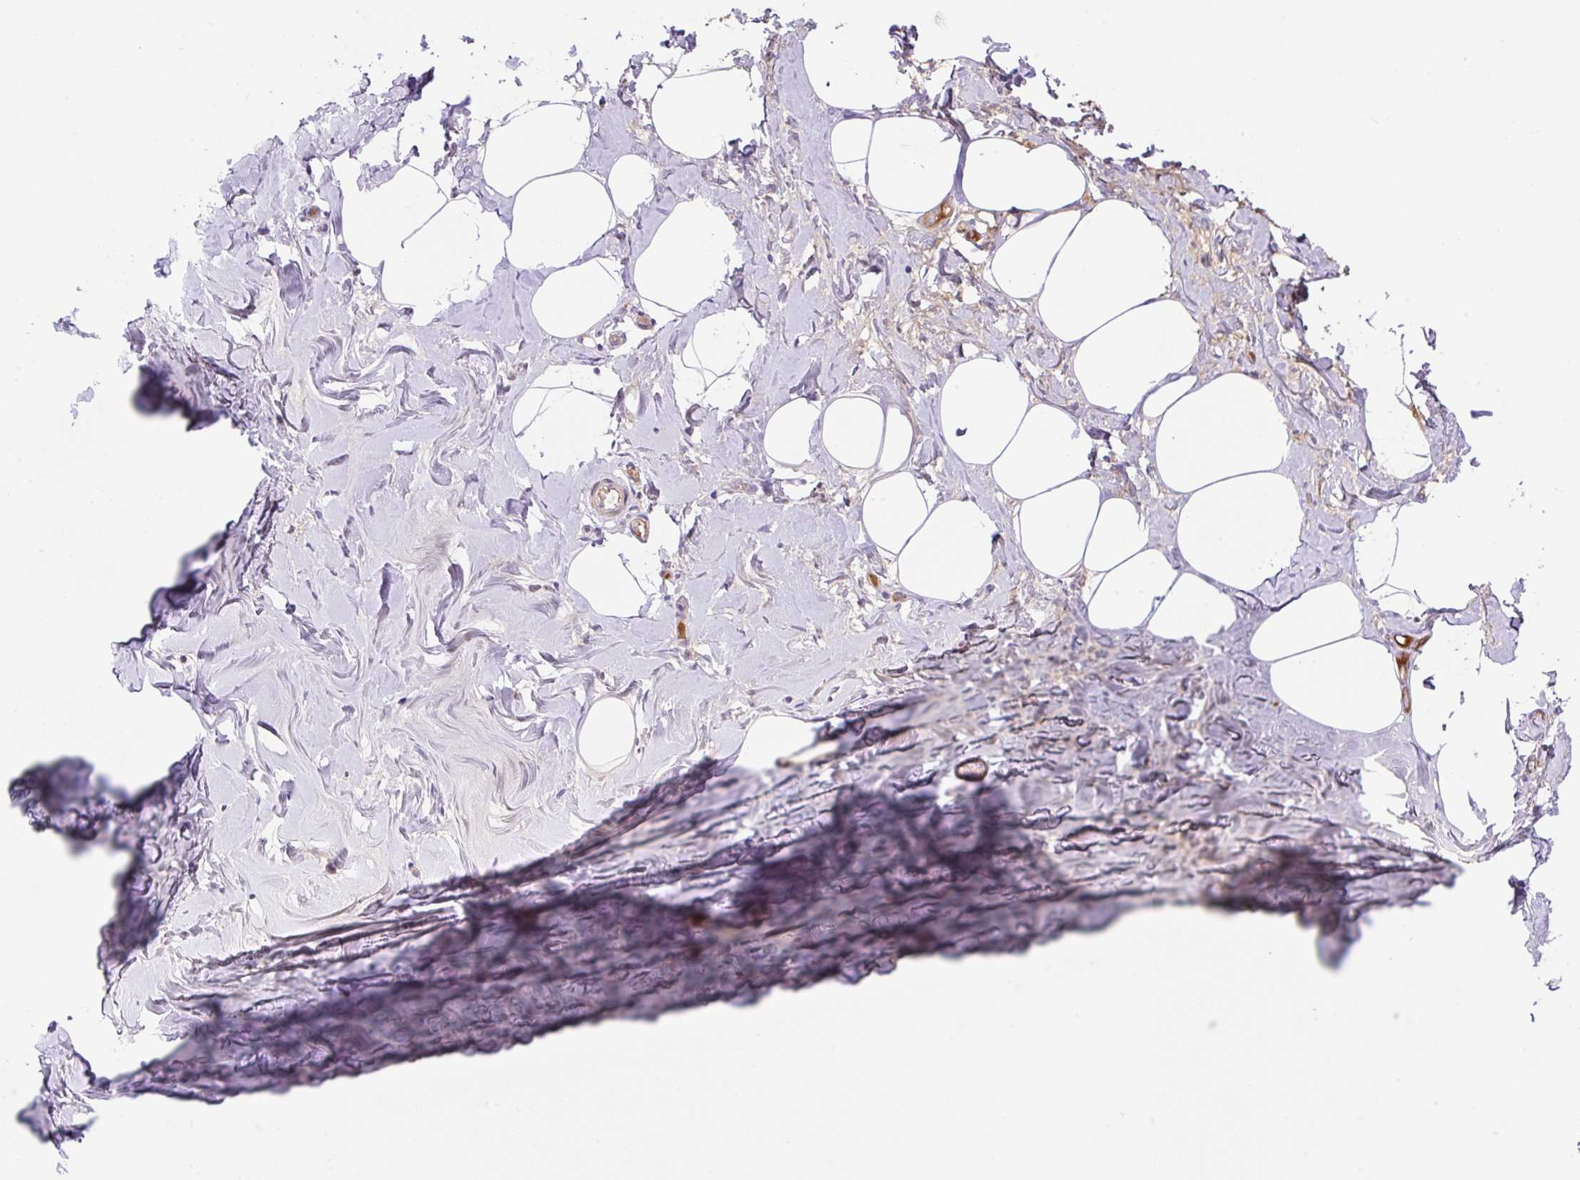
{"staining": {"intensity": "negative", "quantity": "none", "location": "none"}, "tissue": "breast", "cell_type": "Adipocytes", "image_type": "normal", "snomed": [{"axis": "morphology", "description": "Normal tissue, NOS"}, {"axis": "topography", "description": "Breast"}], "caption": "Immunohistochemical staining of benign breast shows no significant expression in adipocytes.", "gene": "TDRD15", "patient": {"sex": "female", "age": 27}}